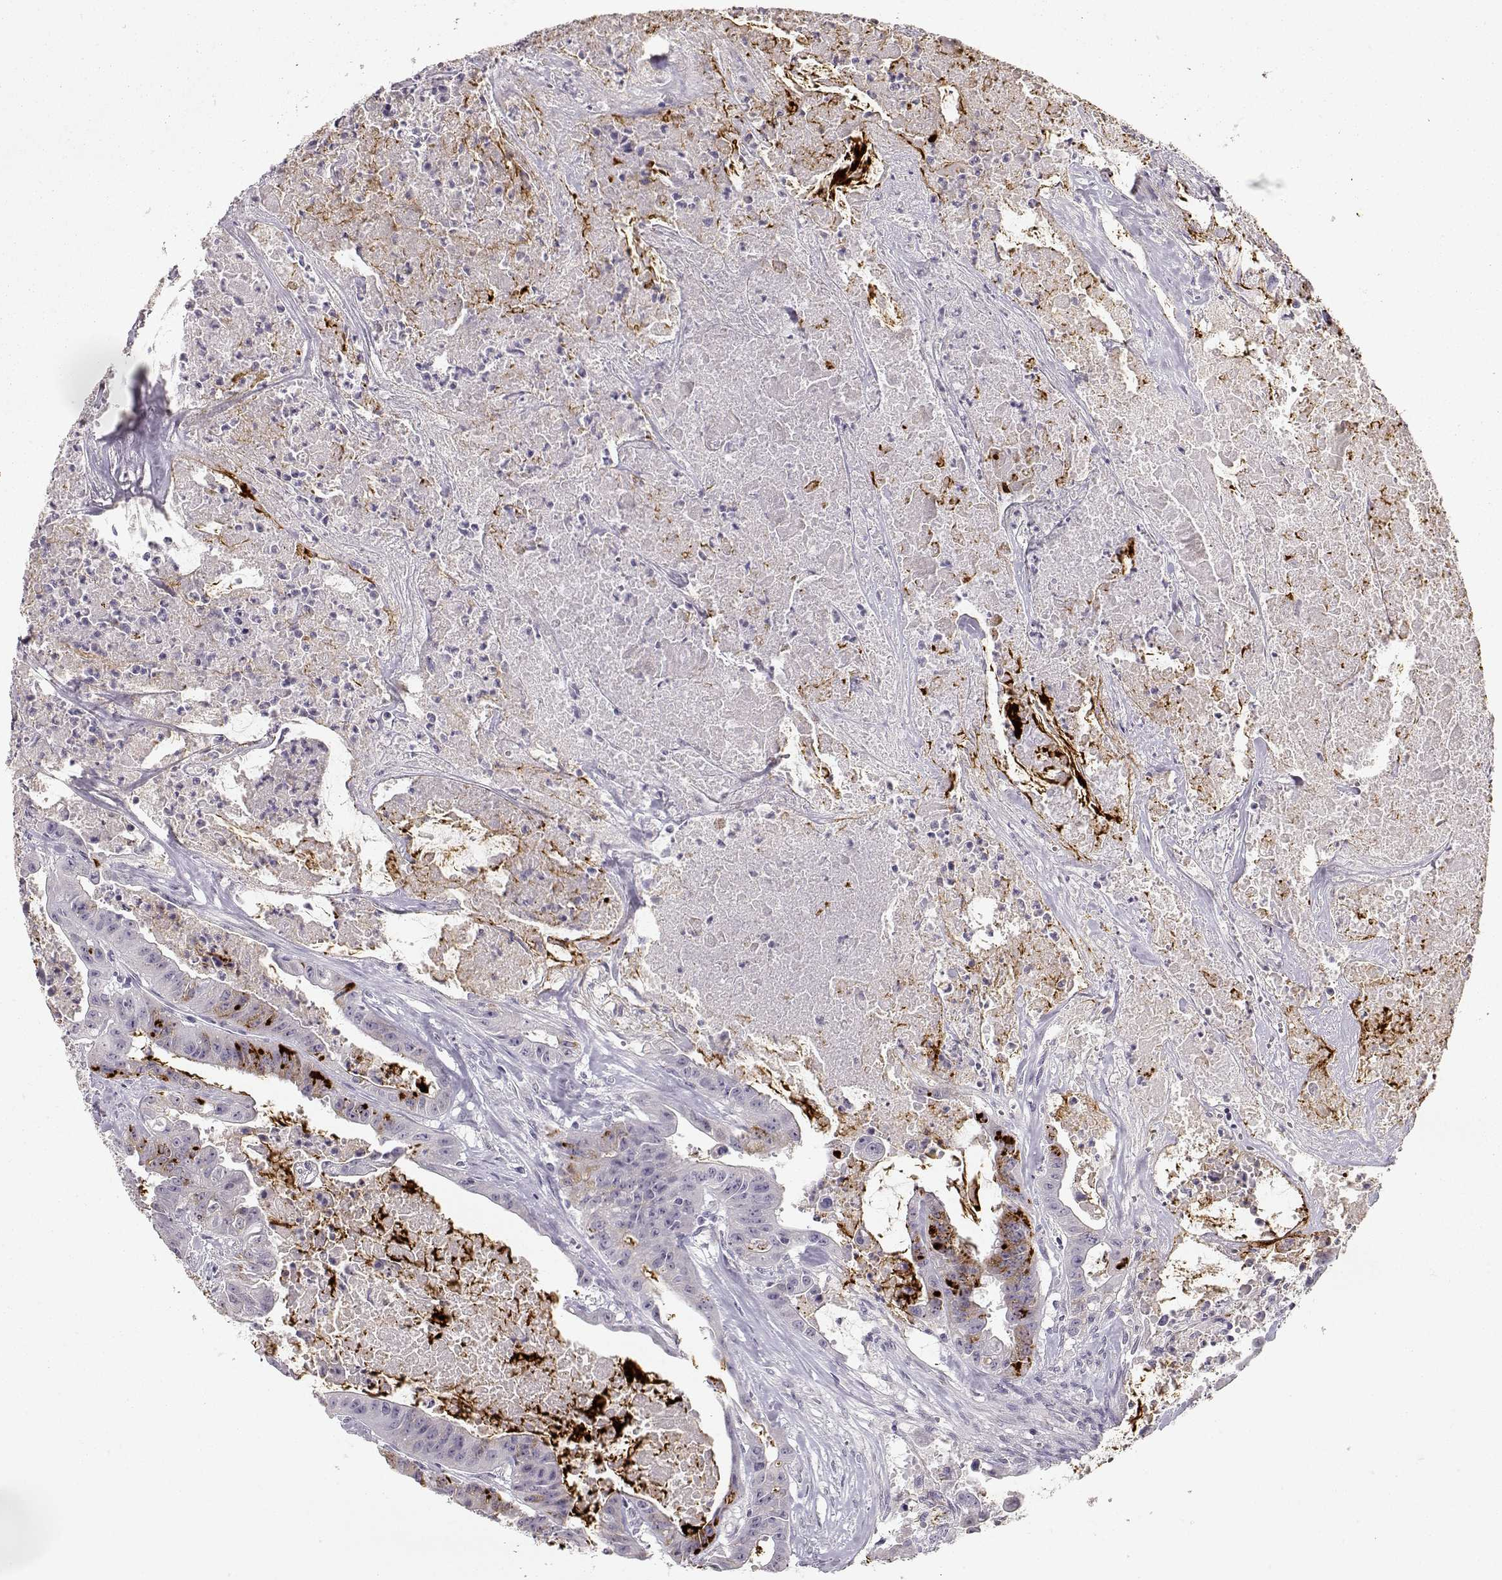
{"staining": {"intensity": "negative", "quantity": "none", "location": "none"}, "tissue": "colorectal cancer", "cell_type": "Tumor cells", "image_type": "cancer", "snomed": [{"axis": "morphology", "description": "Adenocarcinoma, NOS"}, {"axis": "topography", "description": "Colon"}], "caption": "This histopathology image is of colorectal cancer (adenocarcinoma) stained with IHC to label a protein in brown with the nuclei are counter-stained blue. There is no positivity in tumor cells.", "gene": "TPH2", "patient": {"sex": "male", "age": 33}}